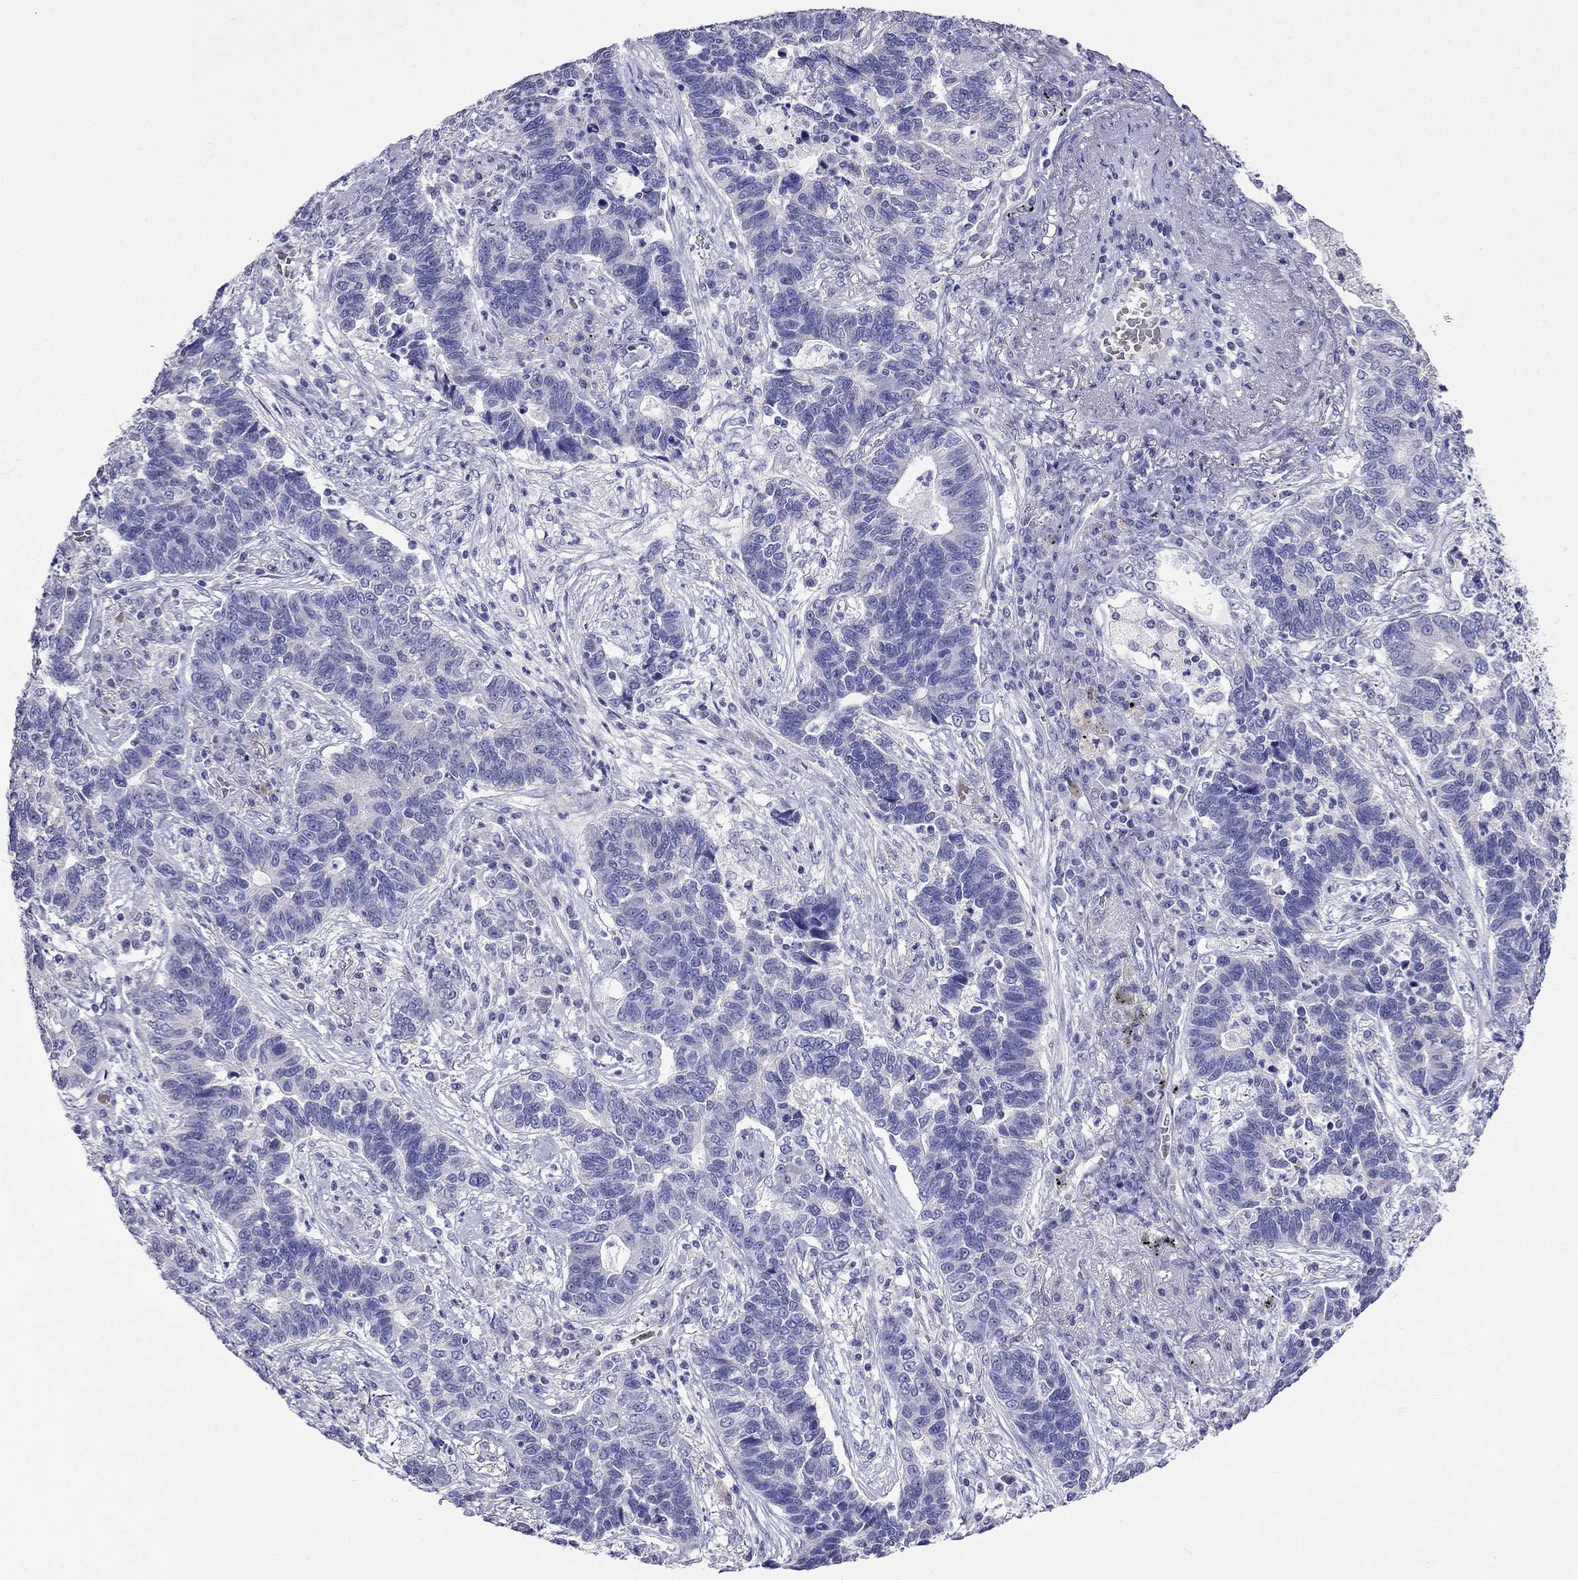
{"staining": {"intensity": "negative", "quantity": "none", "location": "none"}, "tissue": "lung cancer", "cell_type": "Tumor cells", "image_type": "cancer", "snomed": [{"axis": "morphology", "description": "Adenocarcinoma, NOS"}, {"axis": "topography", "description": "Lung"}], "caption": "Human lung adenocarcinoma stained for a protein using IHC exhibits no positivity in tumor cells.", "gene": "TDRD1", "patient": {"sex": "female", "age": 57}}